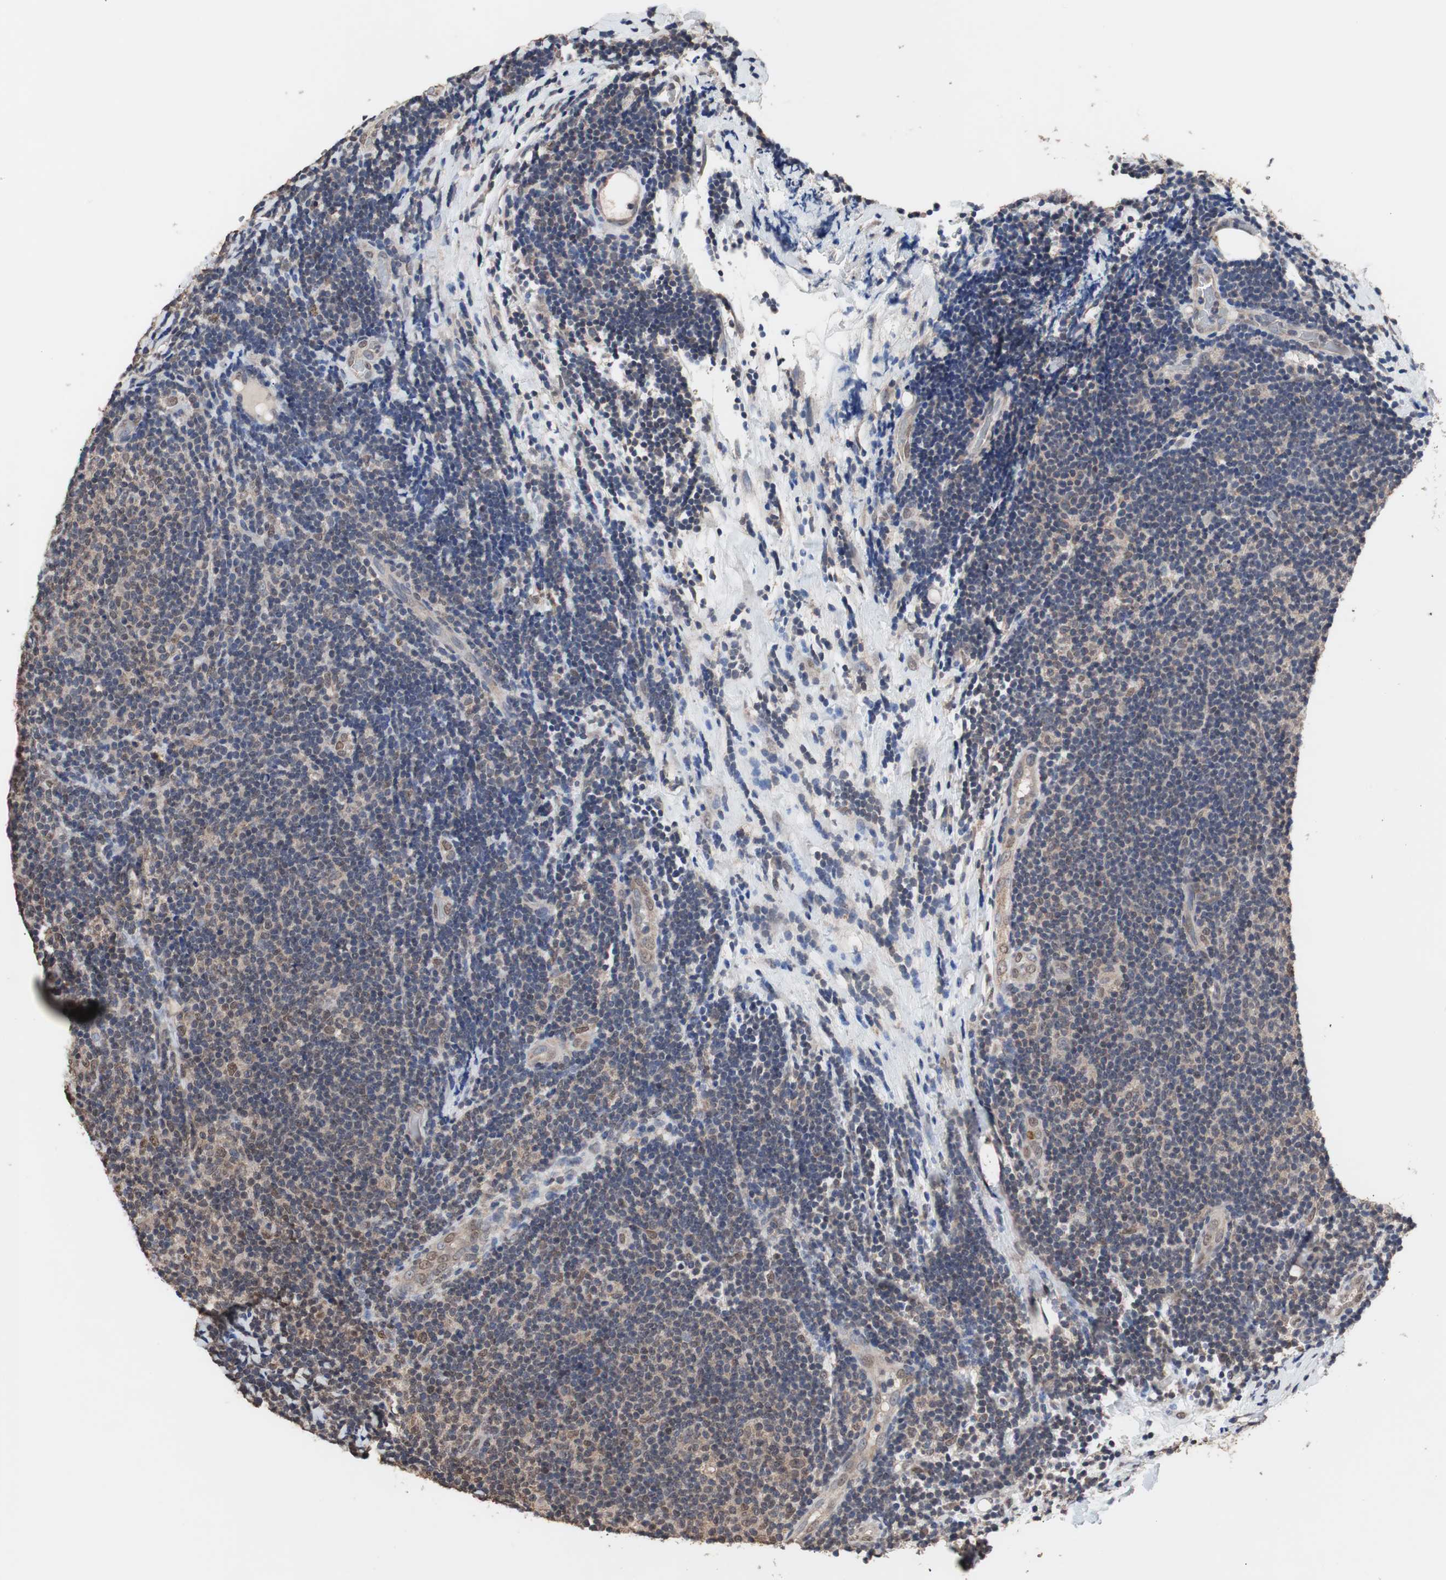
{"staining": {"intensity": "weak", "quantity": "25%-75%", "location": "nuclear"}, "tissue": "lymphoma", "cell_type": "Tumor cells", "image_type": "cancer", "snomed": [{"axis": "morphology", "description": "Malignant lymphoma, non-Hodgkin's type, Low grade"}, {"axis": "topography", "description": "Lymph node"}], "caption": "About 25%-75% of tumor cells in malignant lymphoma, non-Hodgkin's type (low-grade) exhibit weak nuclear protein expression as visualized by brown immunohistochemical staining.", "gene": "MED27", "patient": {"sex": "male", "age": 83}}